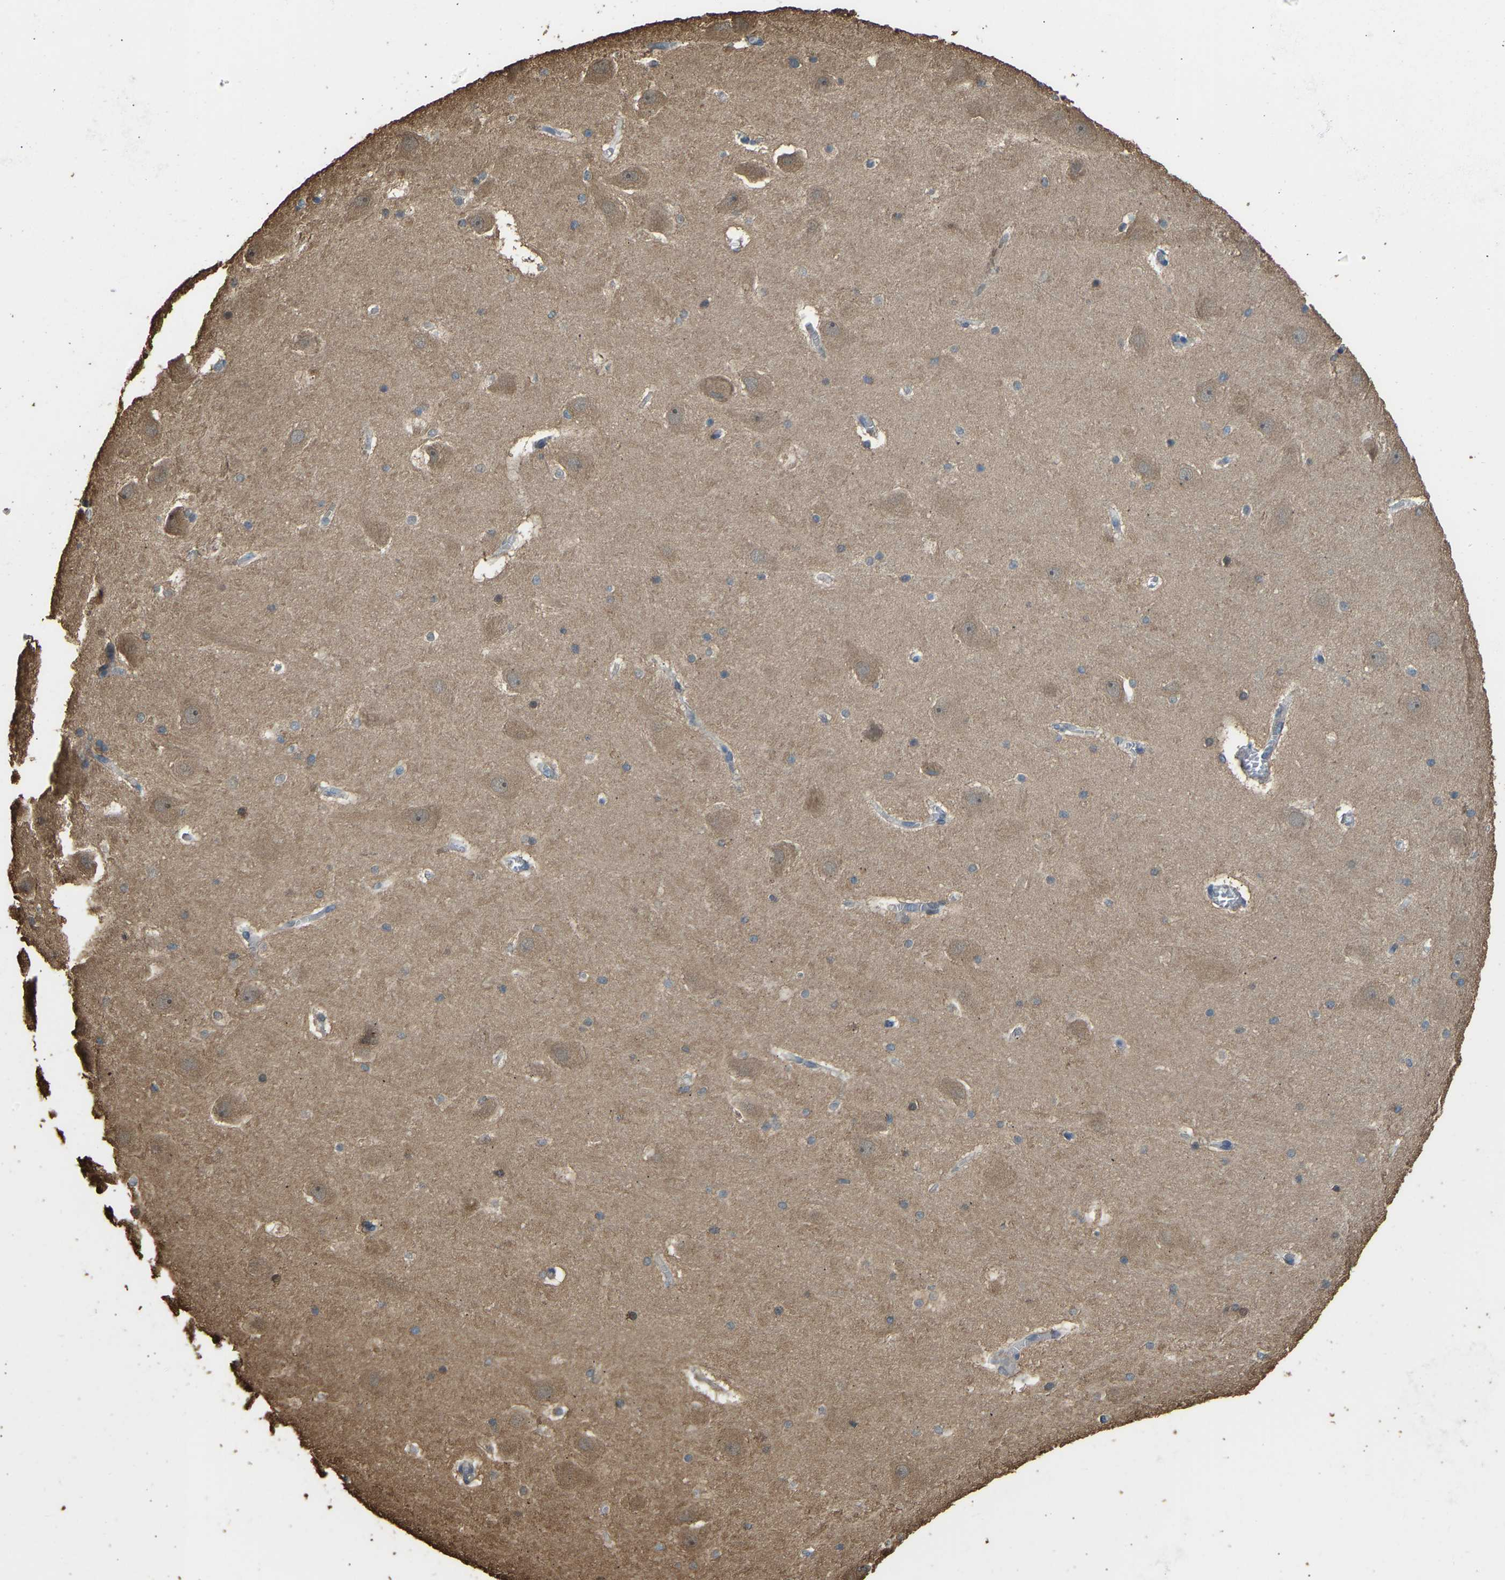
{"staining": {"intensity": "moderate", "quantity": "25%-75%", "location": "cytoplasmic/membranous"}, "tissue": "hippocampus", "cell_type": "Glial cells", "image_type": "normal", "snomed": [{"axis": "morphology", "description": "Normal tissue, NOS"}, {"axis": "topography", "description": "Hippocampus"}], "caption": "Hippocampus stained with immunohistochemistry (IHC) displays moderate cytoplasmic/membranous positivity in about 25%-75% of glial cells. (Stains: DAB in brown, nuclei in blue, Microscopy: brightfield microscopy at high magnification).", "gene": "OS9", "patient": {"sex": "male", "age": 45}}